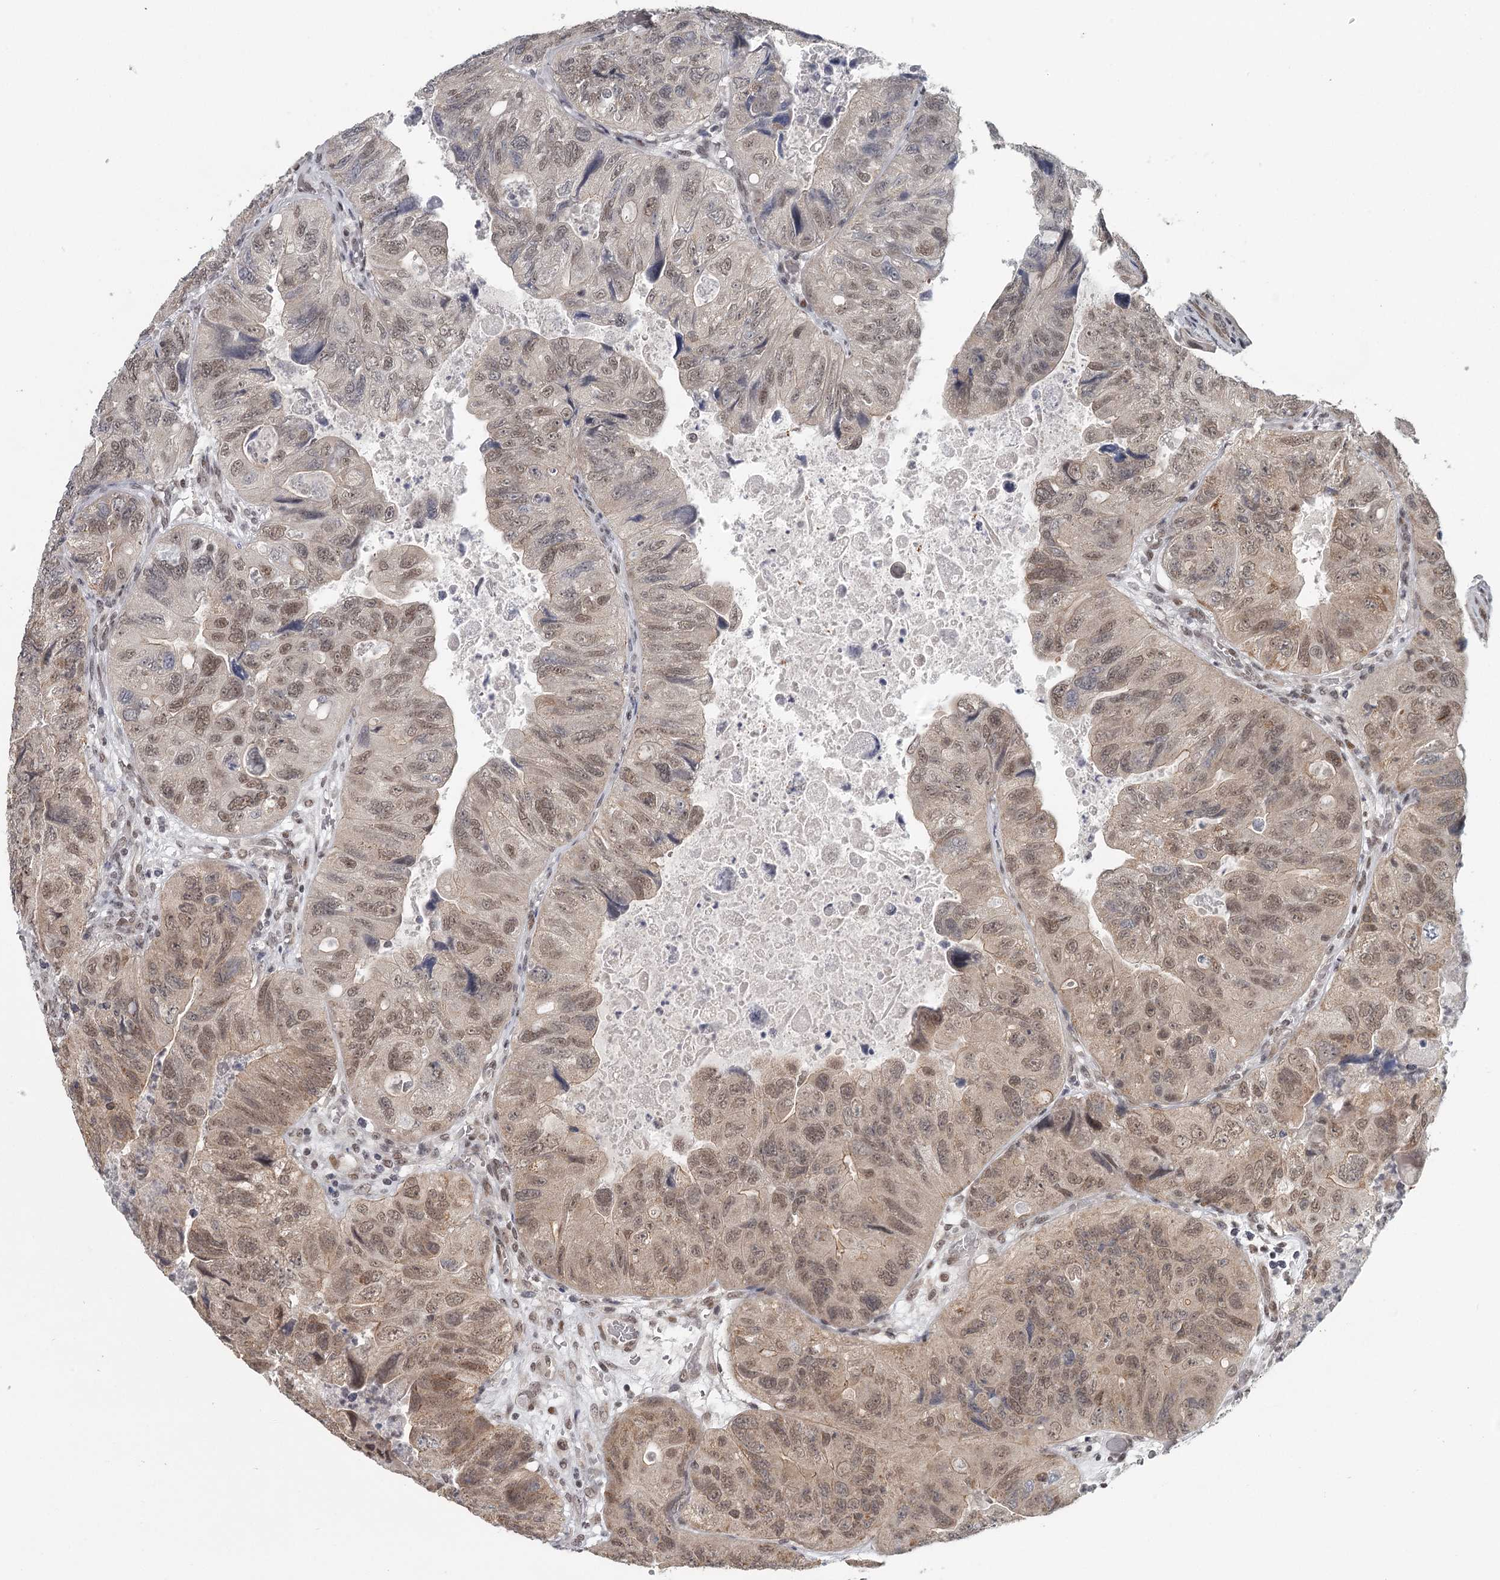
{"staining": {"intensity": "moderate", "quantity": "25%-75%", "location": "nuclear"}, "tissue": "colorectal cancer", "cell_type": "Tumor cells", "image_type": "cancer", "snomed": [{"axis": "morphology", "description": "Adenocarcinoma, NOS"}, {"axis": "topography", "description": "Rectum"}], "caption": "Colorectal cancer stained with a protein marker reveals moderate staining in tumor cells.", "gene": "FAM13C", "patient": {"sex": "male", "age": 63}}